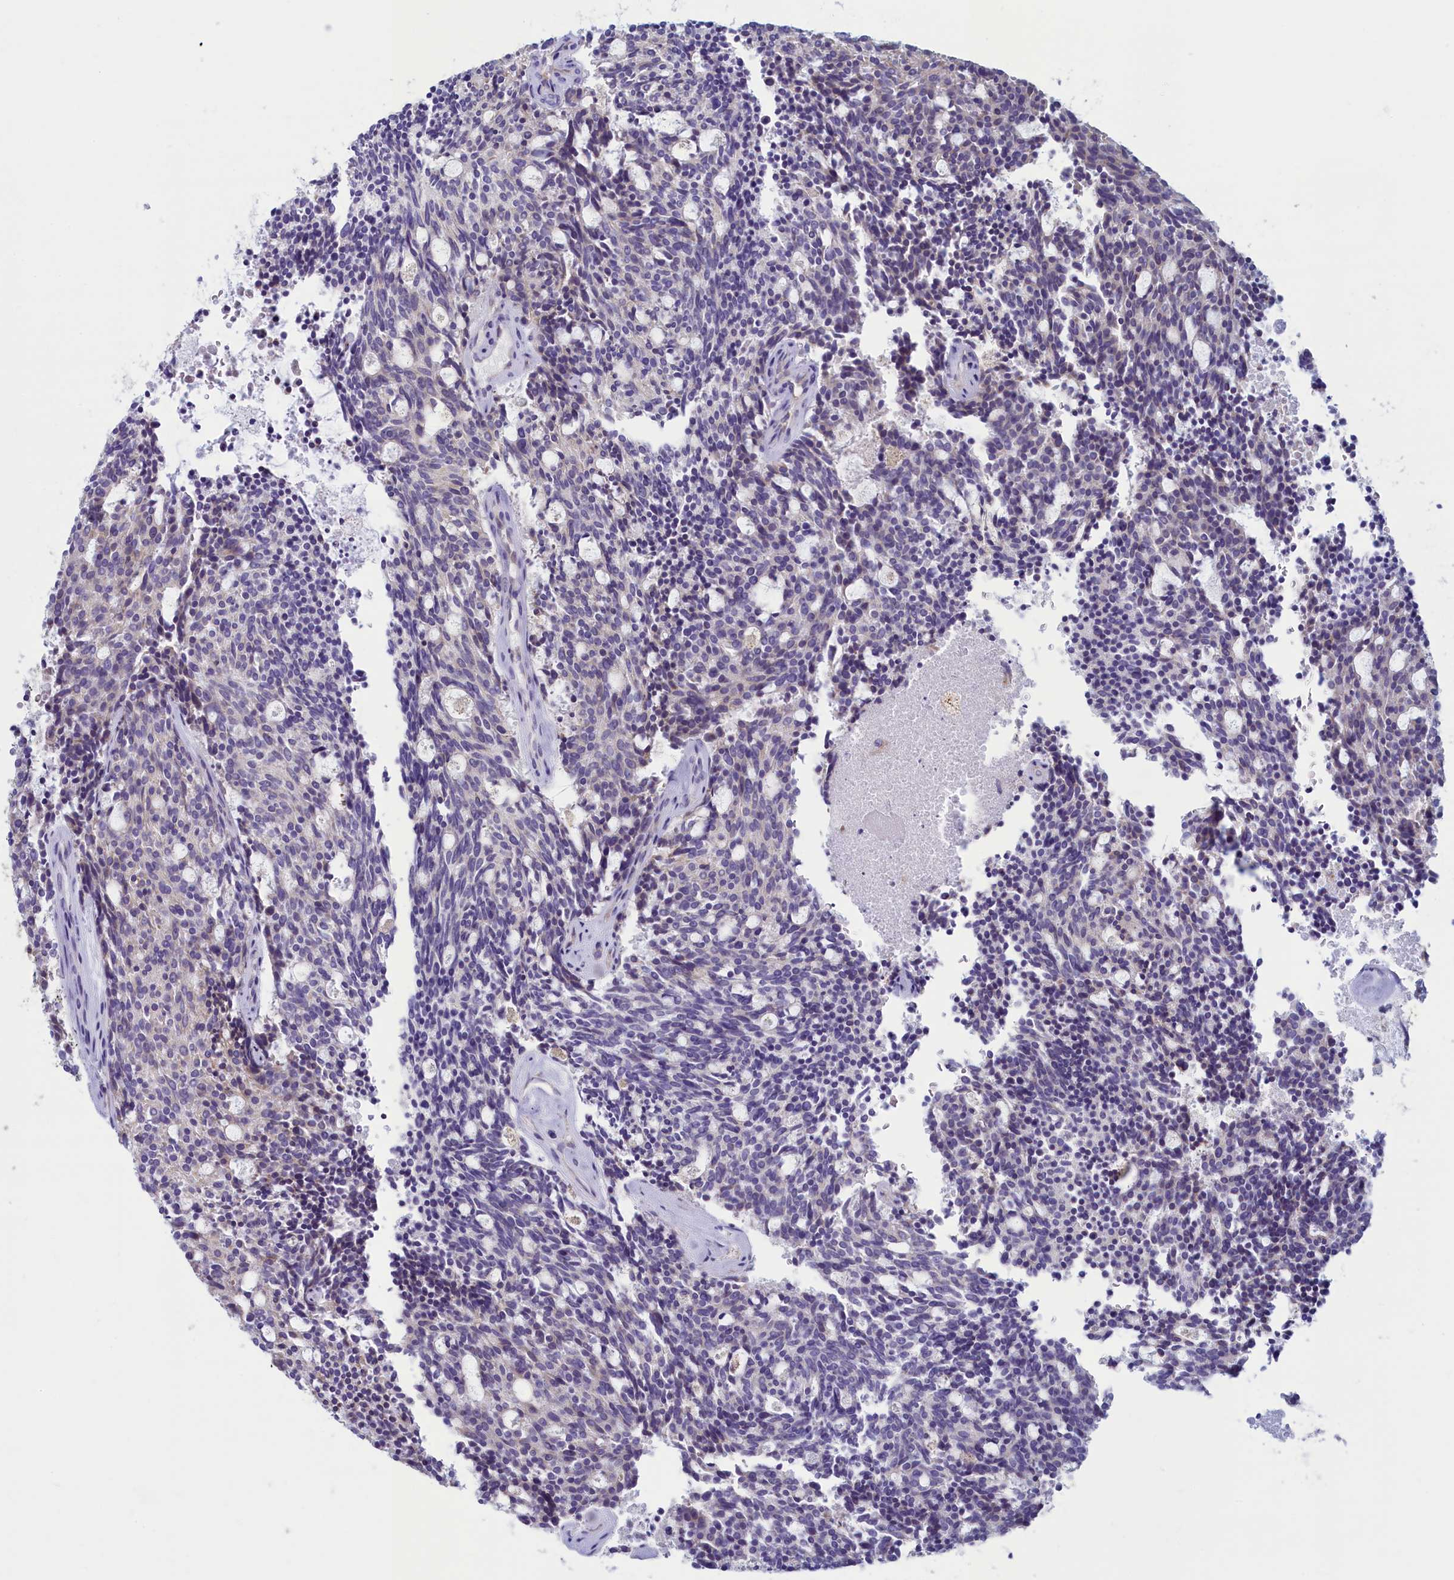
{"staining": {"intensity": "negative", "quantity": "none", "location": "none"}, "tissue": "carcinoid", "cell_type": "Tumor cells", "image_type": "cancer", "snomed": [{"axis": "morphology", "description": "Carcinoid, malignant, NOS"}, {"axis": "topography", "description": "Pancreas"}], "caption": "A high-resolution micrograph shows immunohistochemistry (IHC) staining of carcinoid, which displays no significant positivity in tumor cells. (Stains: DAB immunohistochemistry with hematoxylin counter stain, Microscopy: brightfield microscopy at high magnification).", "gene": "SKA3", "patient": {"sex": "female", "age": 54}}